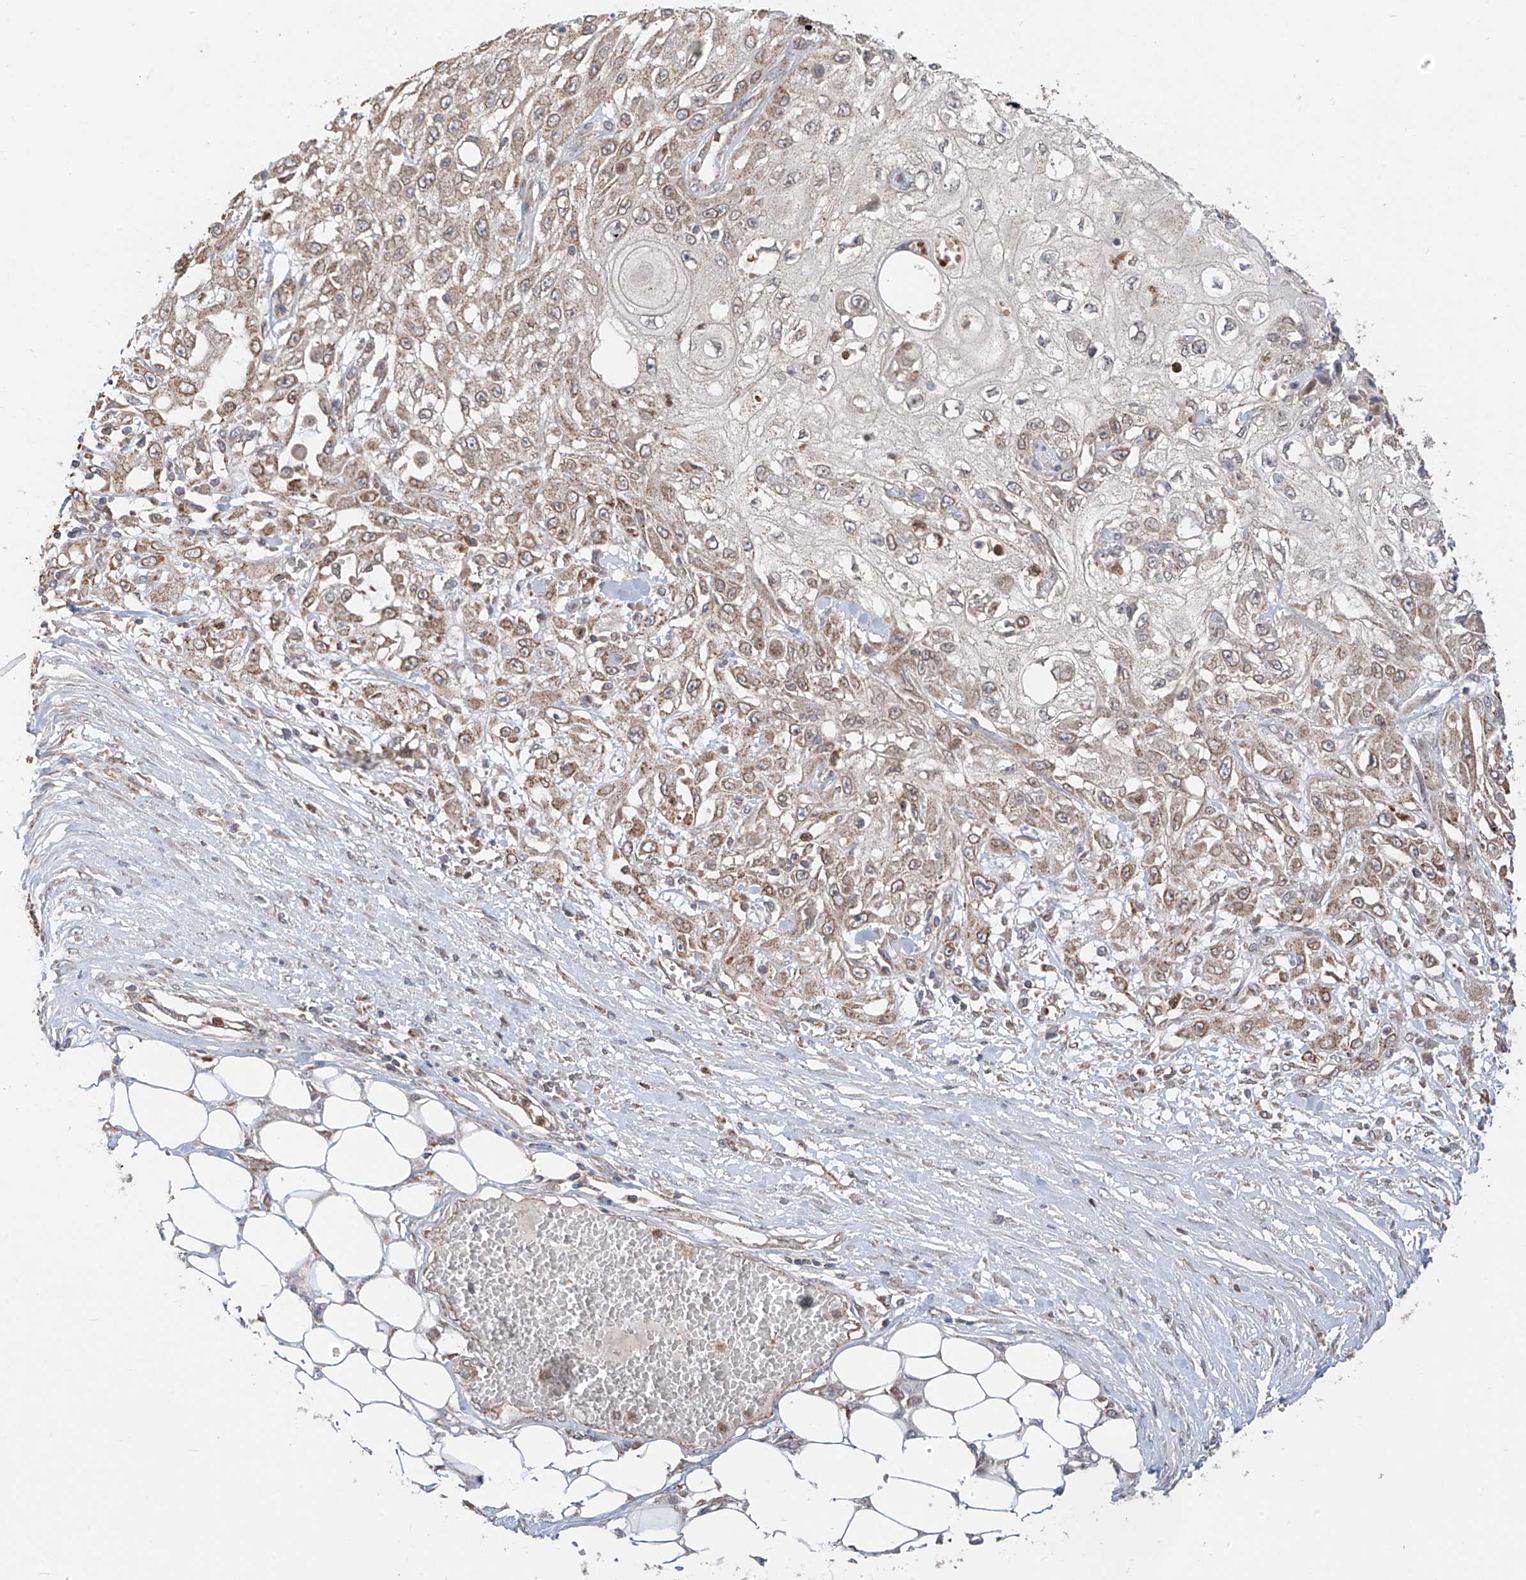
{"staining": {"intensity": "weak", "quantity": "25%-75%", "location": "cytoplasmic/membranous"}, "tissue": "skin cancer", "cell_type": "Tumor cells", "image_type": "cancer", "snomed": [{"axis": "morphology", "description": "Squamous cell carcinoma, NOS"}, {"axis": "morphology", "description": "Squamous cell carcinoma, metastatic, NOS"}, {"axis": "topography", "description": "Skin"}, {"axis": "topography", "description": "Lymph node"}], "caption": "Human squamous cell carcinoma (skin) stained with a protein marker demonstrates weak staining in tumor cells.", "gene": "AHCTF1", "patient": {"sex": "male", "age": 75}}